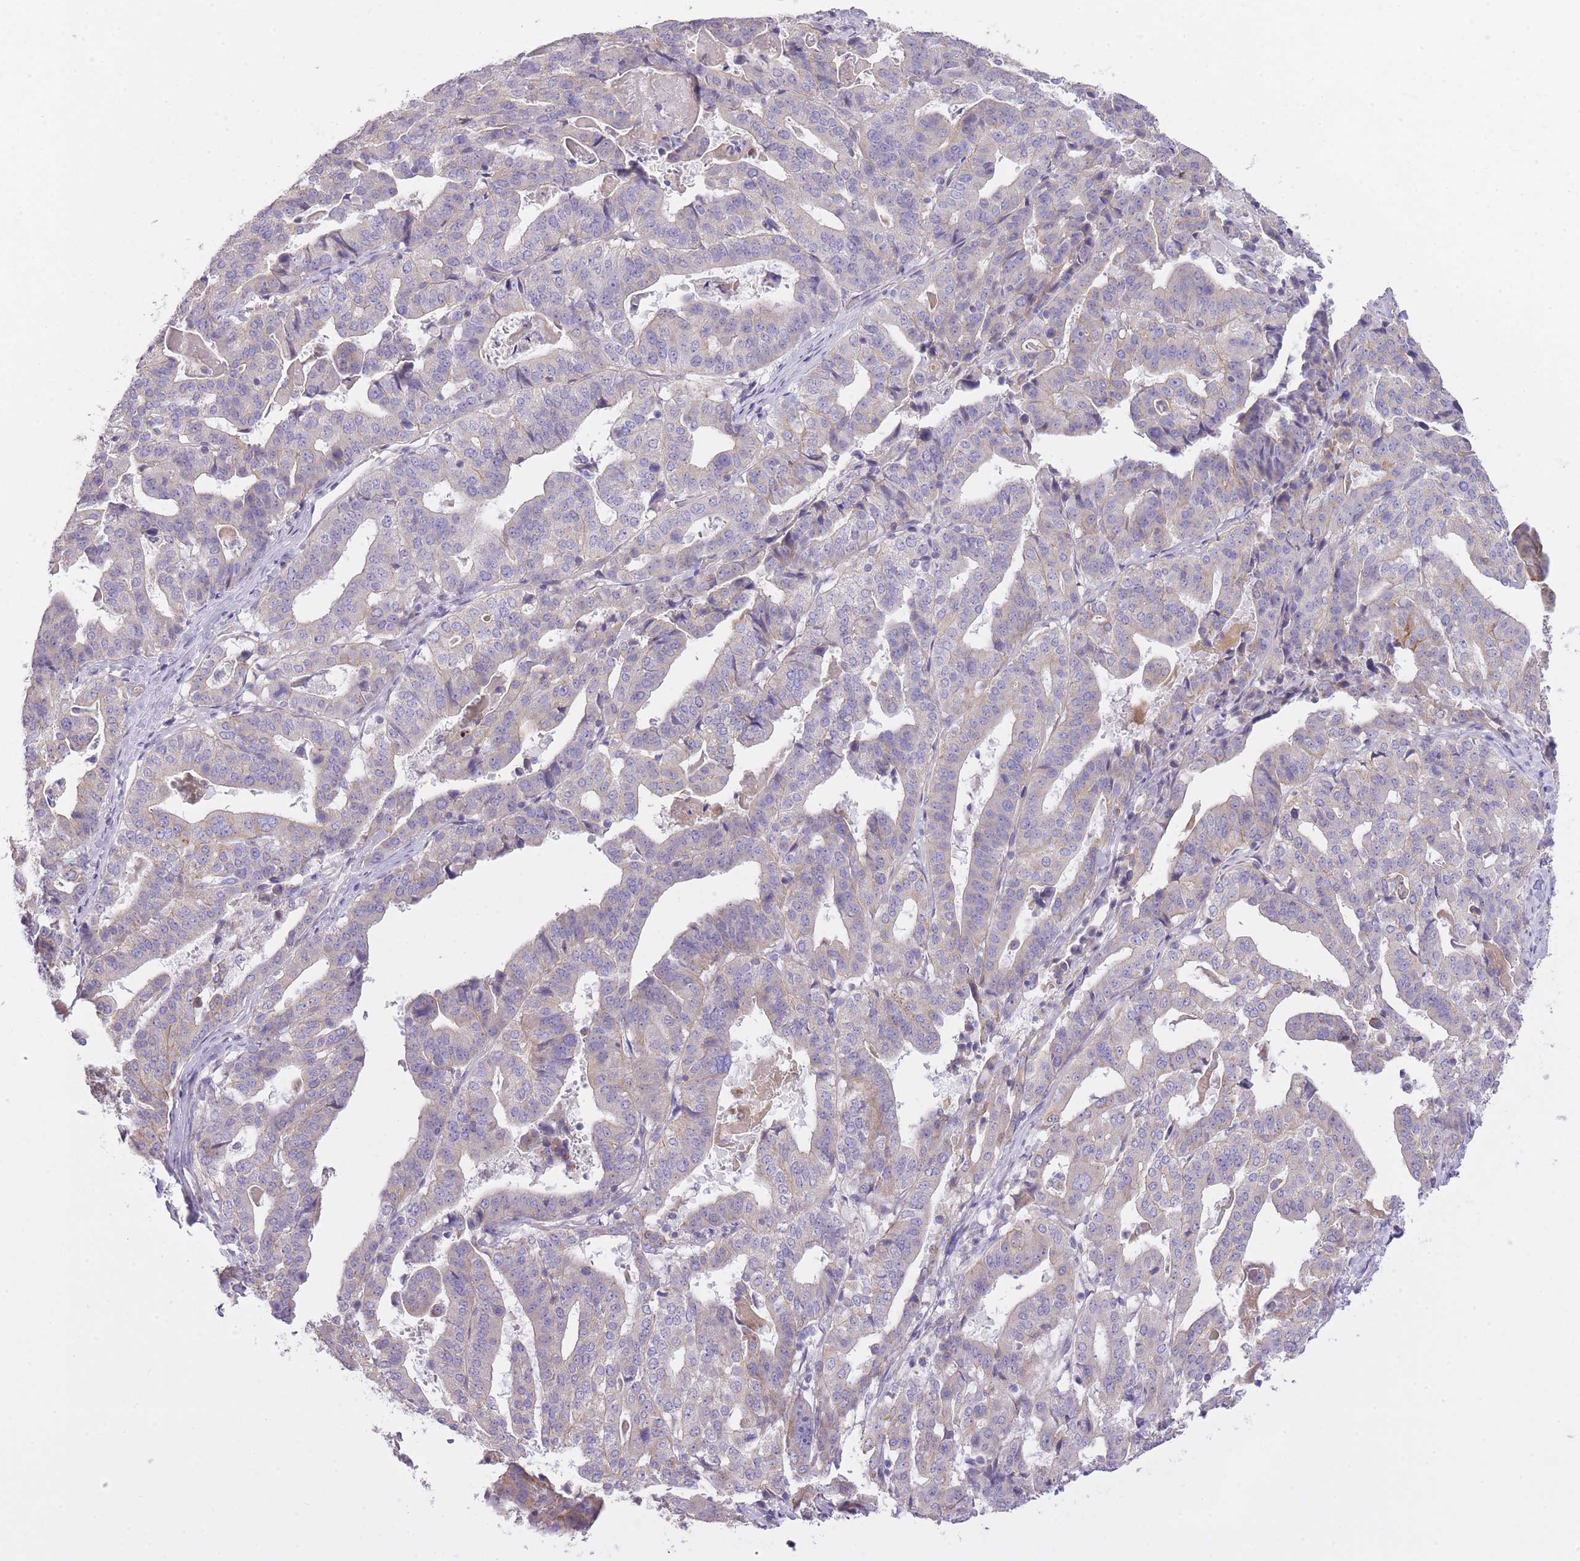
{"staining": {"intensity": "negative", "quantity": "none", "location": "none"}, "tissue": "stomach cancer", "cell_type": "Tumor cells", "image_type": "cancer", "snomed": [{"axis": "morphology", "description": "Adenocarcinoma, NOS"}, {"axis": "topography", "description": "Stomach"}], "caption": "There is no significant positivity in tumor cells of adenocarcinoma (stomach).", "gene": "REV1", "patient": {"sex": "male", "age": 48}}